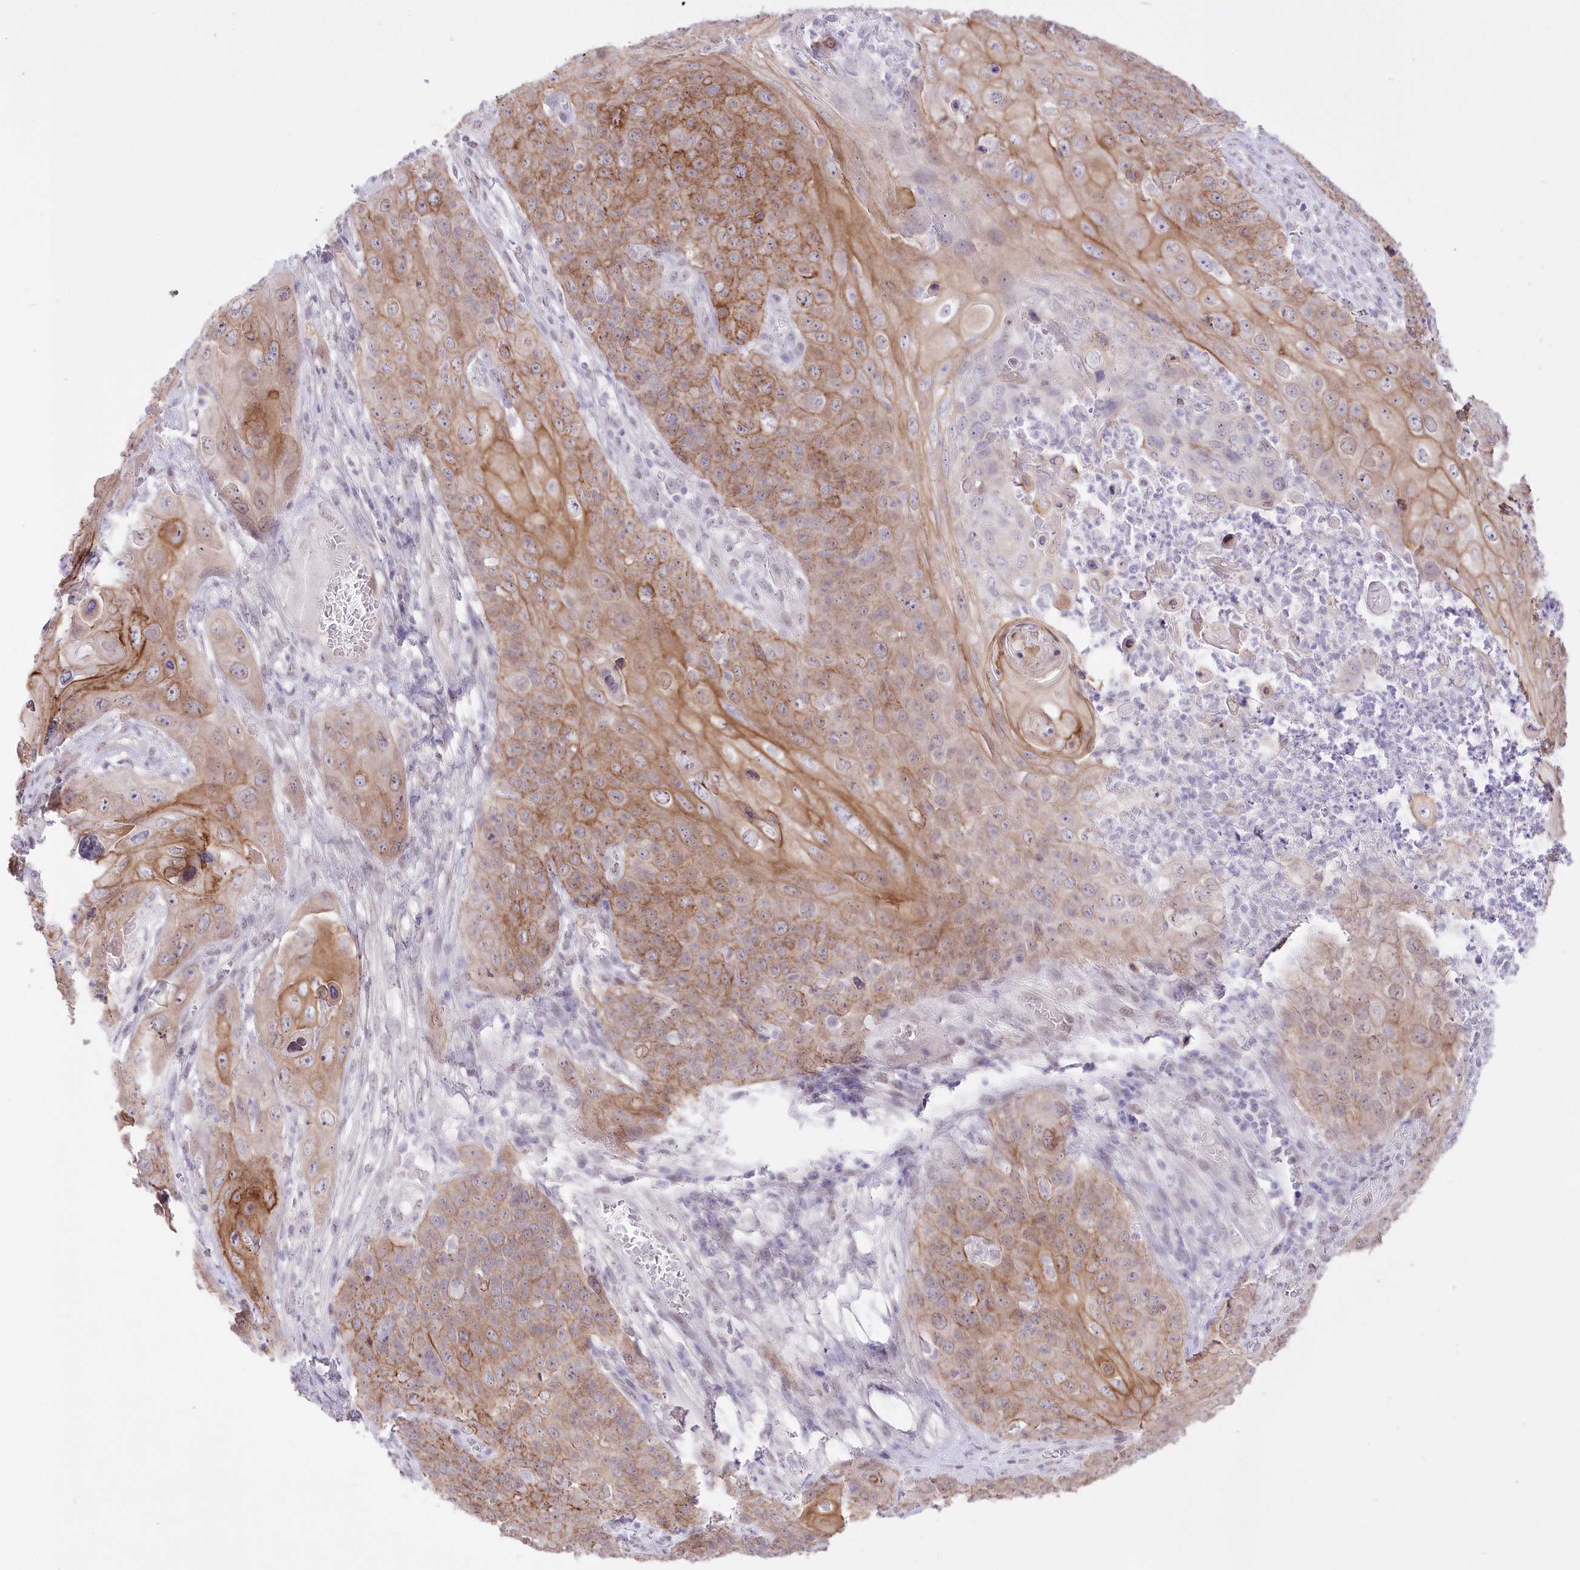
{"staining": {"intensity": "moderate", "quantity": ">75%", "location": "cytoplasmic/membranous"}, "tissue": "skin cancer", "cell_type": "Tumor cells", "image_type": "cancer", "snomed": [{"axis": "morphology", "description": "Squamous cell carcinoma, NOS"}, {"axis": "topography", "description": "Skin"}], "caption": "Protein expression analysis of skin squamous cell carcinoma reveals moderate cytoplasmic/membranous positivity in approximately >75% of tumor cells.", "gene": "SLC39A10", "patient": {"sex": "male", "age": 55}}